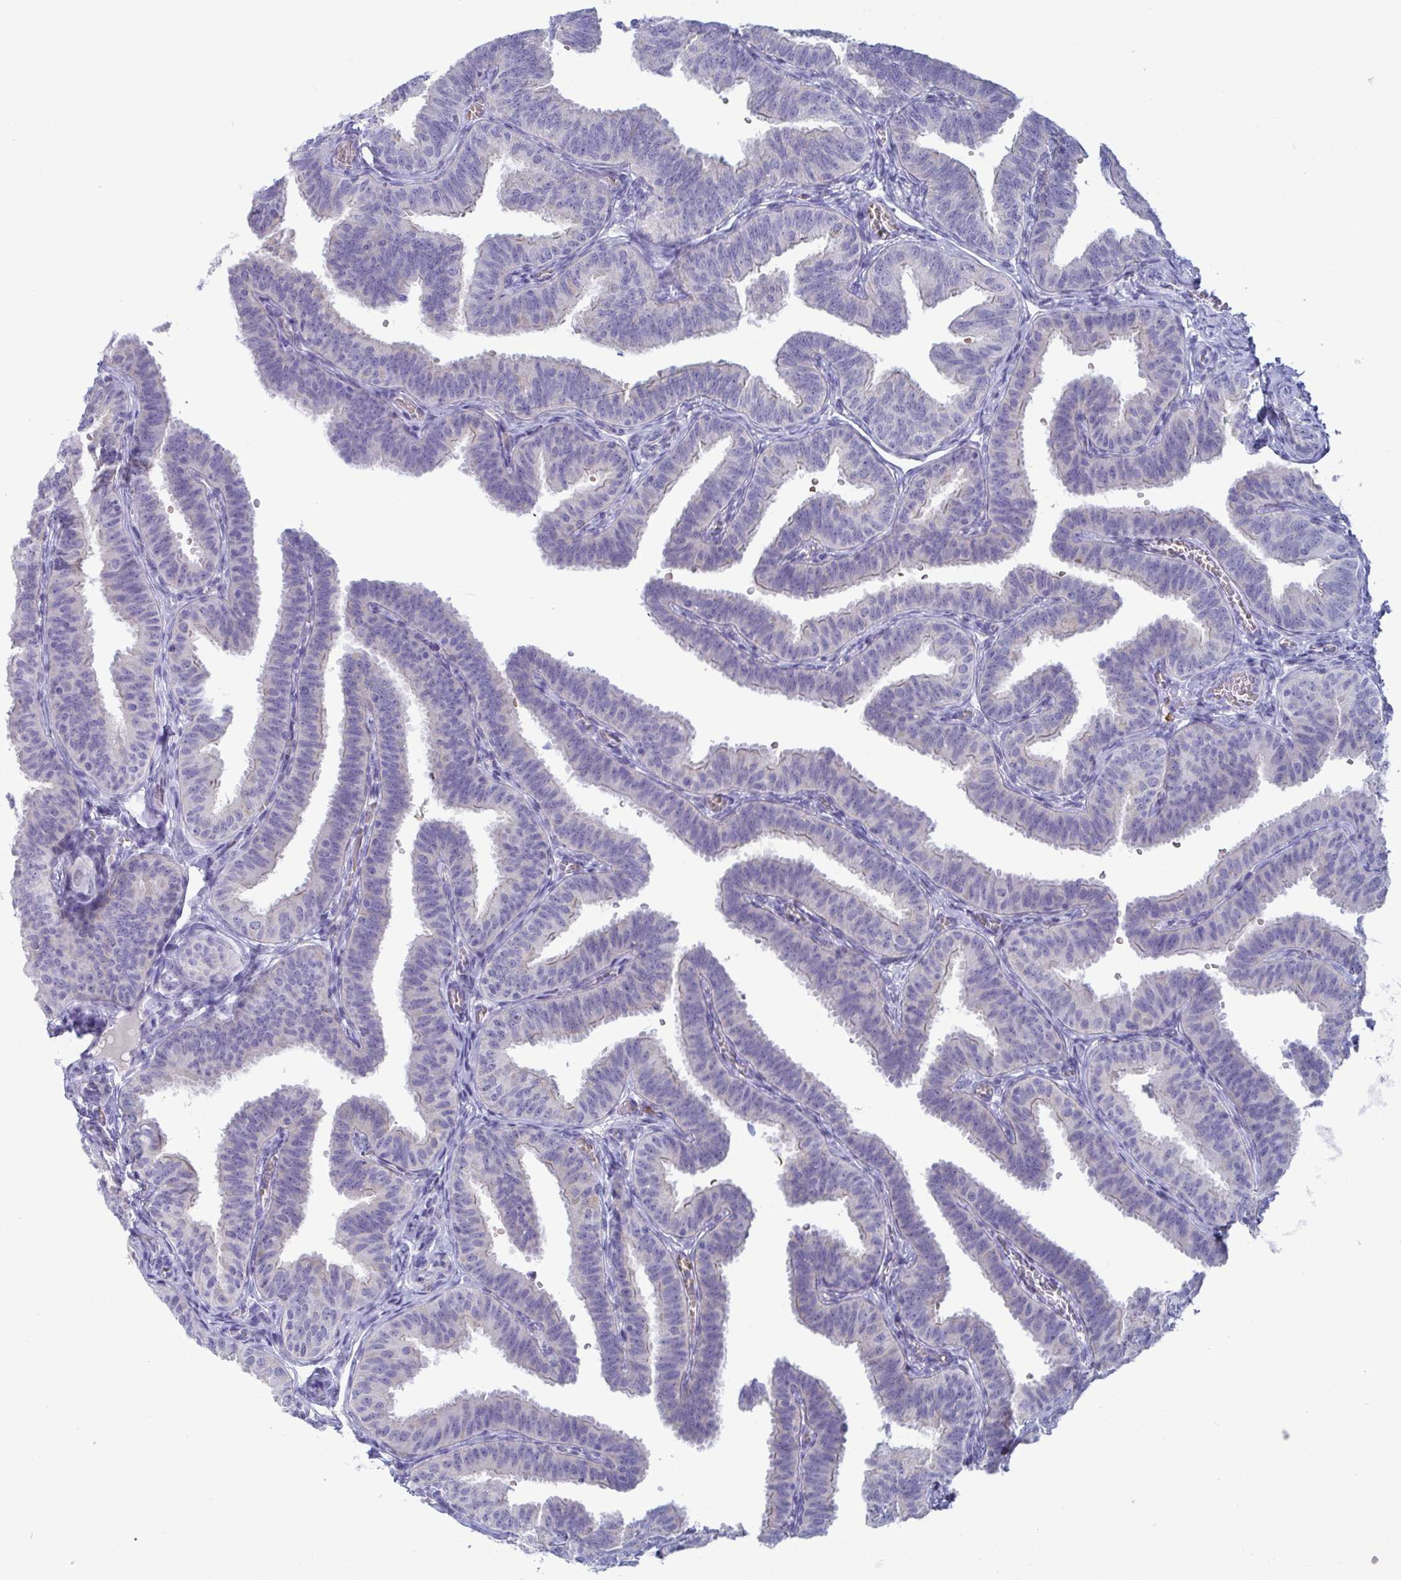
{"staining": {"intensity": "moderate", "quantity": "<25%", "location": "cytoplasmic/membranous"}, "tissue": "fallopian tube", "cell_type": "Glandular cells", "image_type": "normal", "snomed": [{"axis": "morphology", "description": "Normal tissue, NOS"}, {"axis": "topography", "description": "Fallopian tube"}], "caption": "A brown stain shows moderate cytoplasmic/membranous positivity of a protein in glandular cells of unremarkable human fallopian tube.", "gene": "TAS2R38", "patient": {"sex": "female", "age": 25}}